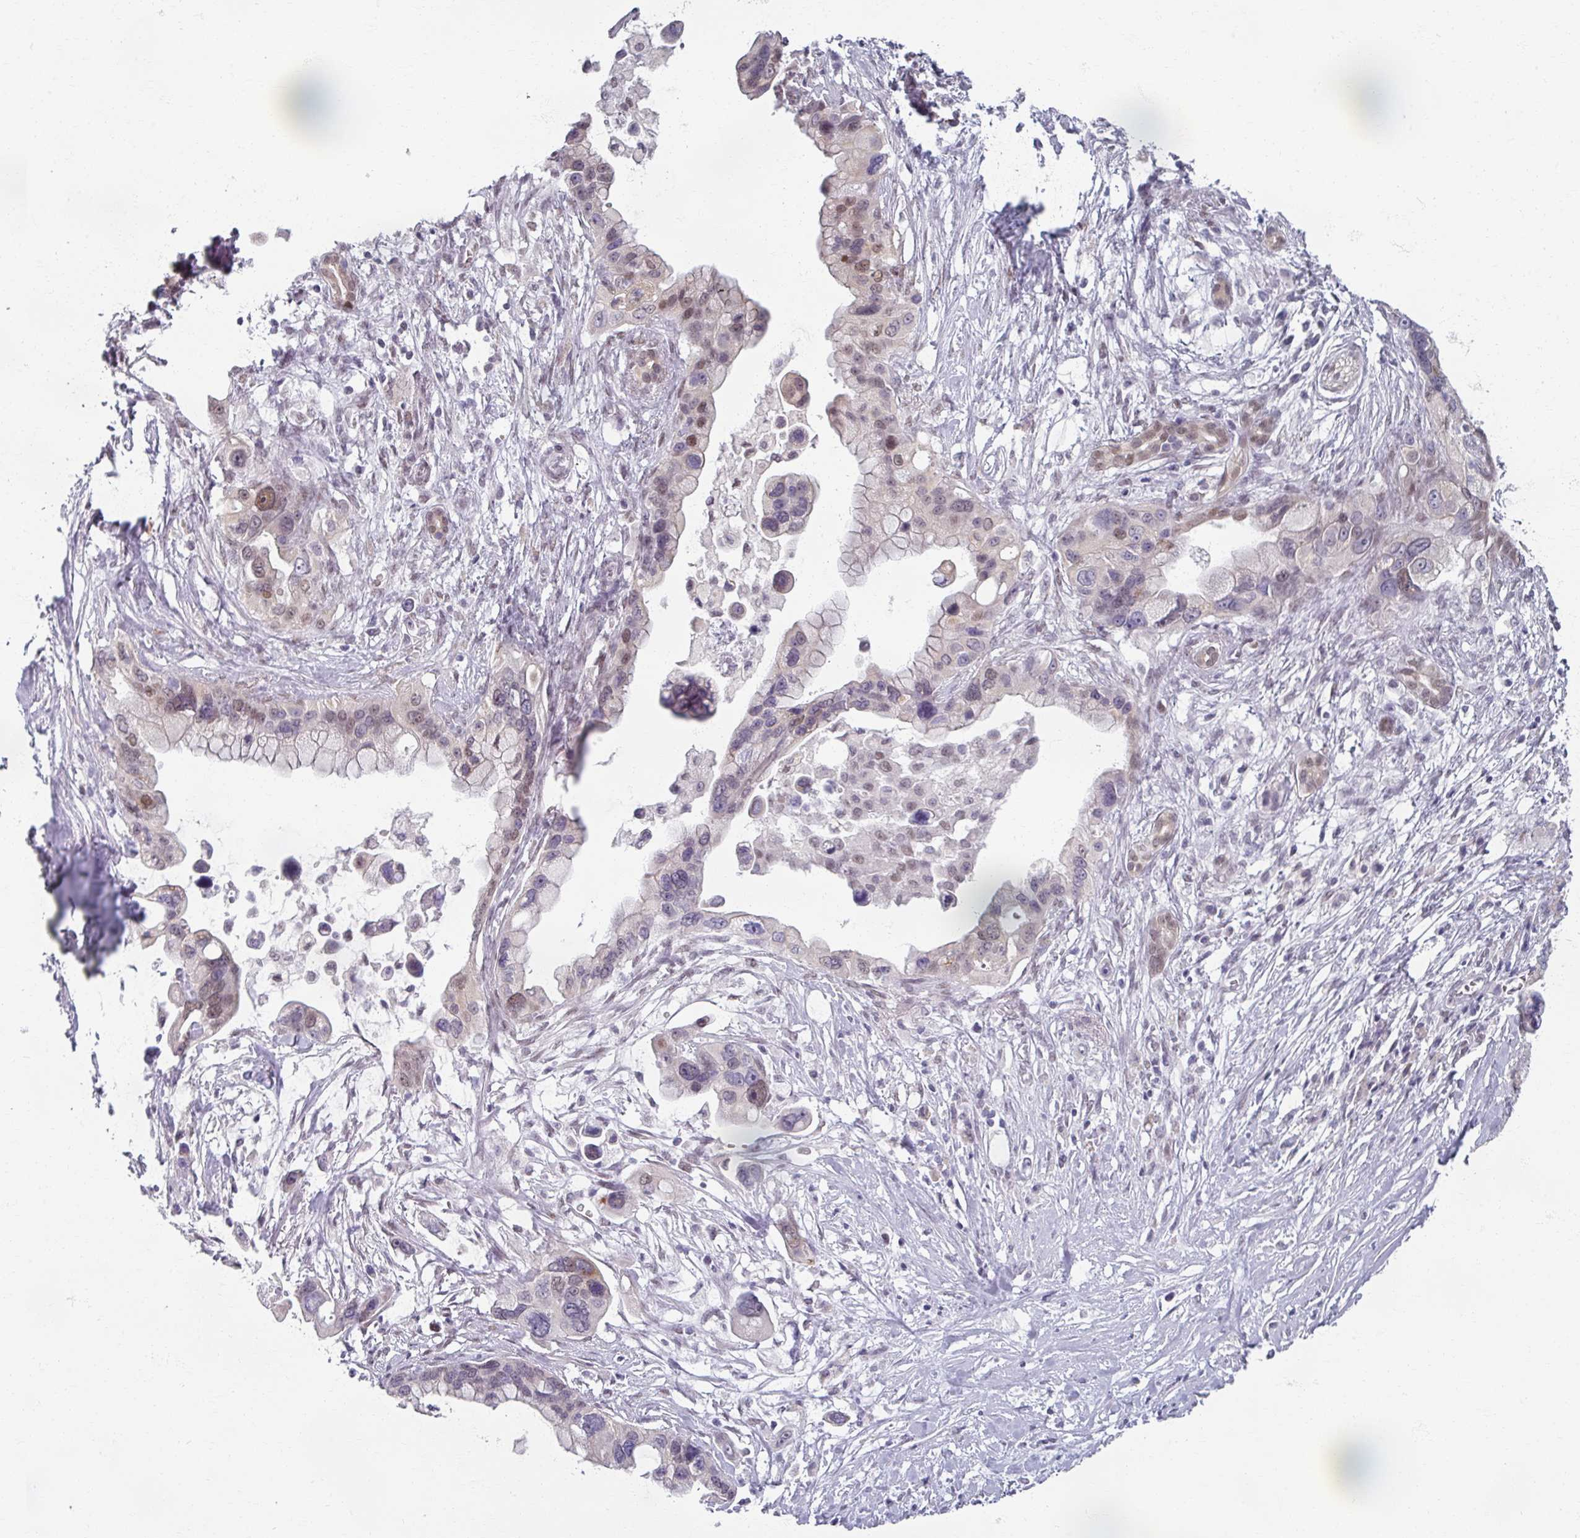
{"staining": {"intensity": "moderate", "quantity": "25%-75%", "location": "nuclear"}, "tissue": "pancreatic cancer", "cell_type": "Tumor cells", "image_type": "cancer", "snomed": [{"axis": "morphology", "description": "Adenocarcinoma, NOS"}, {"axis": "topography", "description": "Pancreas"}], "caption": "Moderate nuclear protein expression is appreciated in approximately 25%-75% of tumor cells in pancreatic cancer (adenocarcinoma). Nuclei are stained in blue.", "gene": "RIPOR3", "patient": {"sex": "female", "age": 83}}